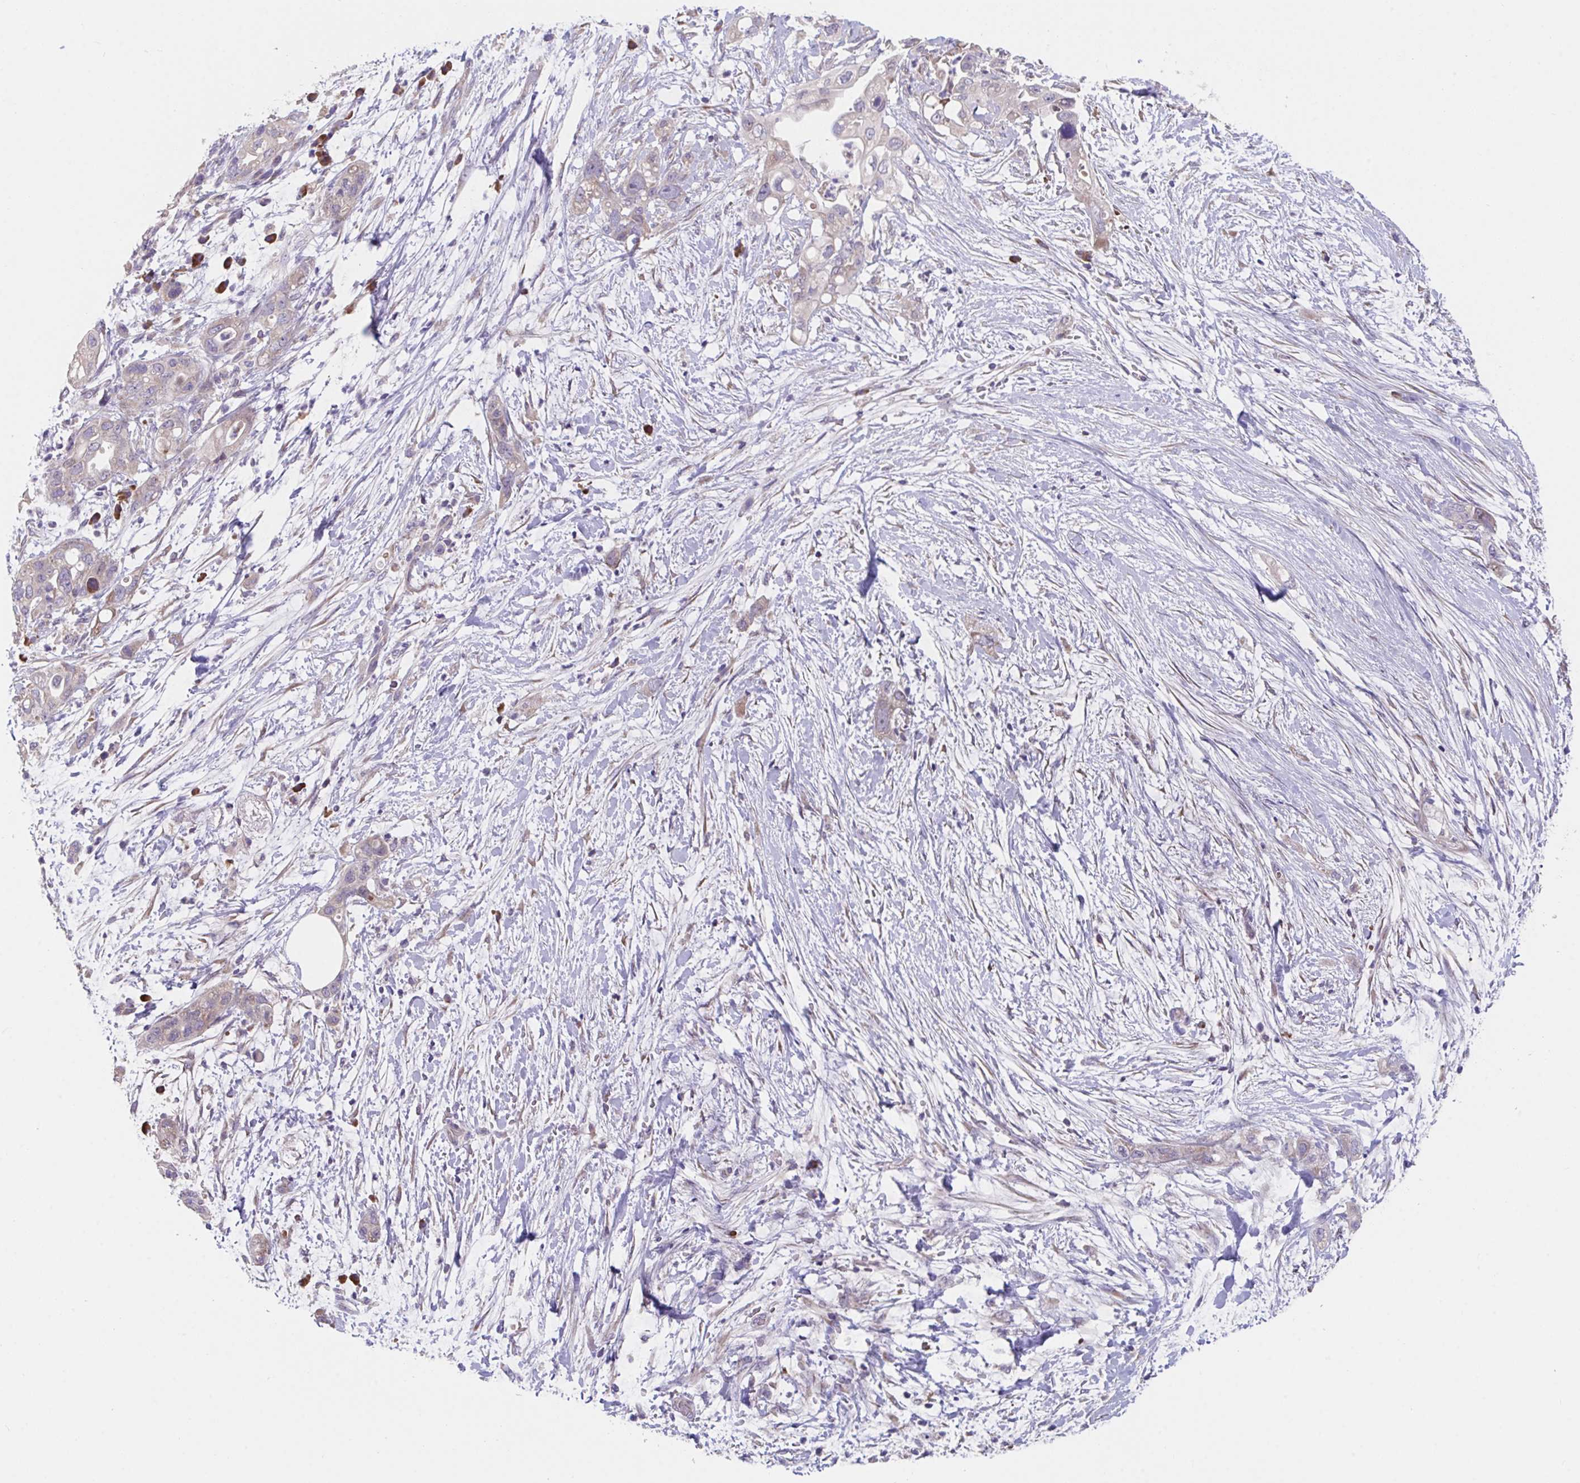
{"staining": {"intensity": "weak", "quantity": ">75%", "location": "cytoplasmic/membranous"}, "tissue": "pancreatic cancer", "cell_type": "Tumor cells", "image_type": "cancer", "snomed": [{"axis": "morphology", "description": "Adenocarcinoma, NOS"}, {"axis": "topography", "description": "Pancreas"}], "caption": "This is a histology image of immunohistochemistry (IHC) staining of pancreatic cancer, which shows weak staining in the cytoplasmic/membranous of tumor cells.", "gene": "SUSD4", "patient": {"sex": "female", "age": 72}}